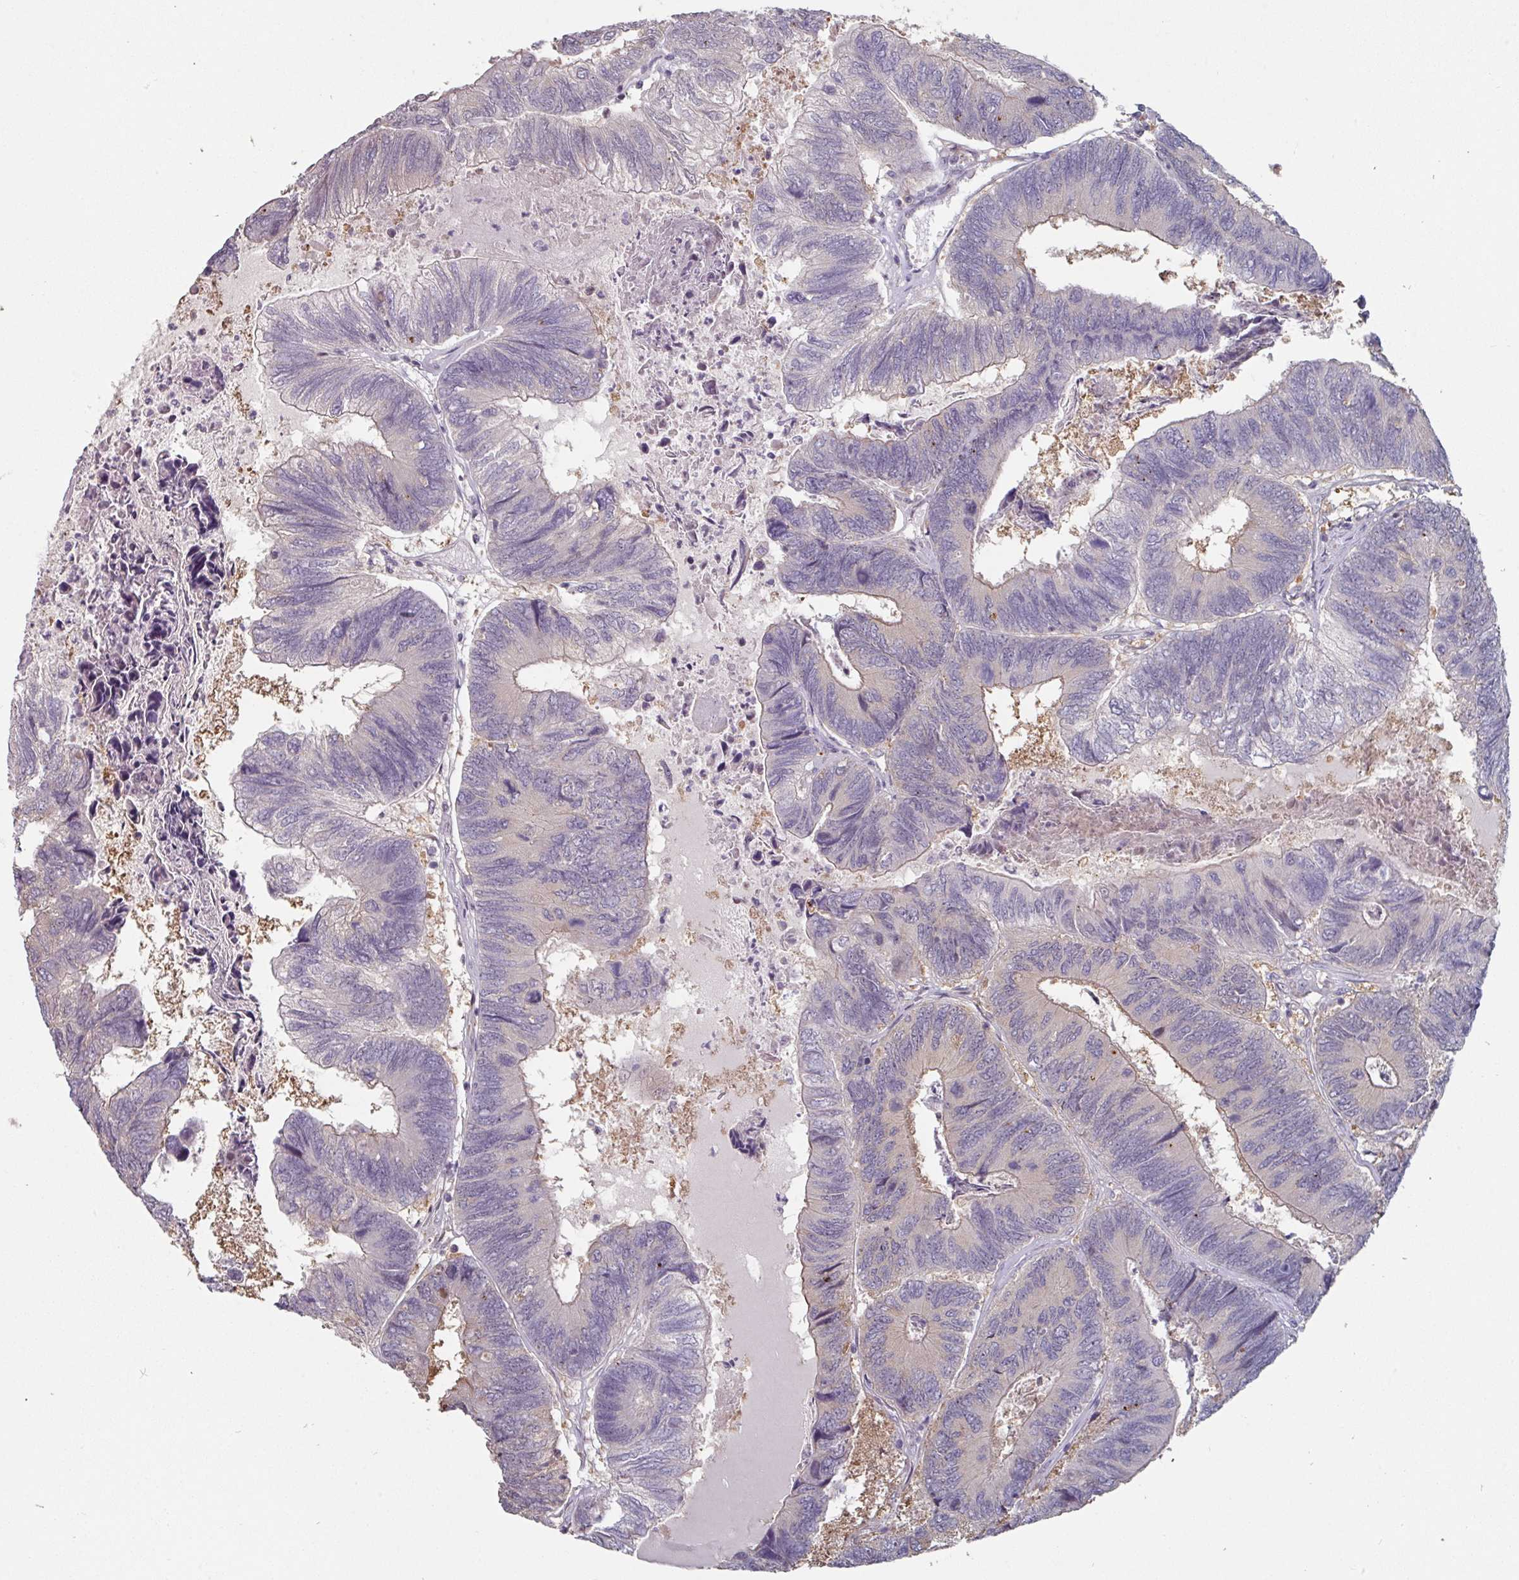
{"staining": {"intensity": "weak", "quantity": "<25%", "location": "cytoplasmic/membranous"}, "tissue": "colorectal cancer", "cell_type": "Tumor cells", "image_type": "cancer", "snomed": [{"axis": "morphology", "description": "Adenocarcinoma, NOS"}, {"axis": "topography", "description": "Colon"}], "caption": "High power microscopy photomicrograph of an immunohistochemistry photomicrograph of colorectal adenocarcinoma, revealing no significant expression in tumor cells. Brightfield microscopy of immunohistochemistry stained with DAB (brown) and hematoxylin (blue), captured at high magnification.", "gene": "ZBTB6", "patient": {"sex": "female", "age": 67}}